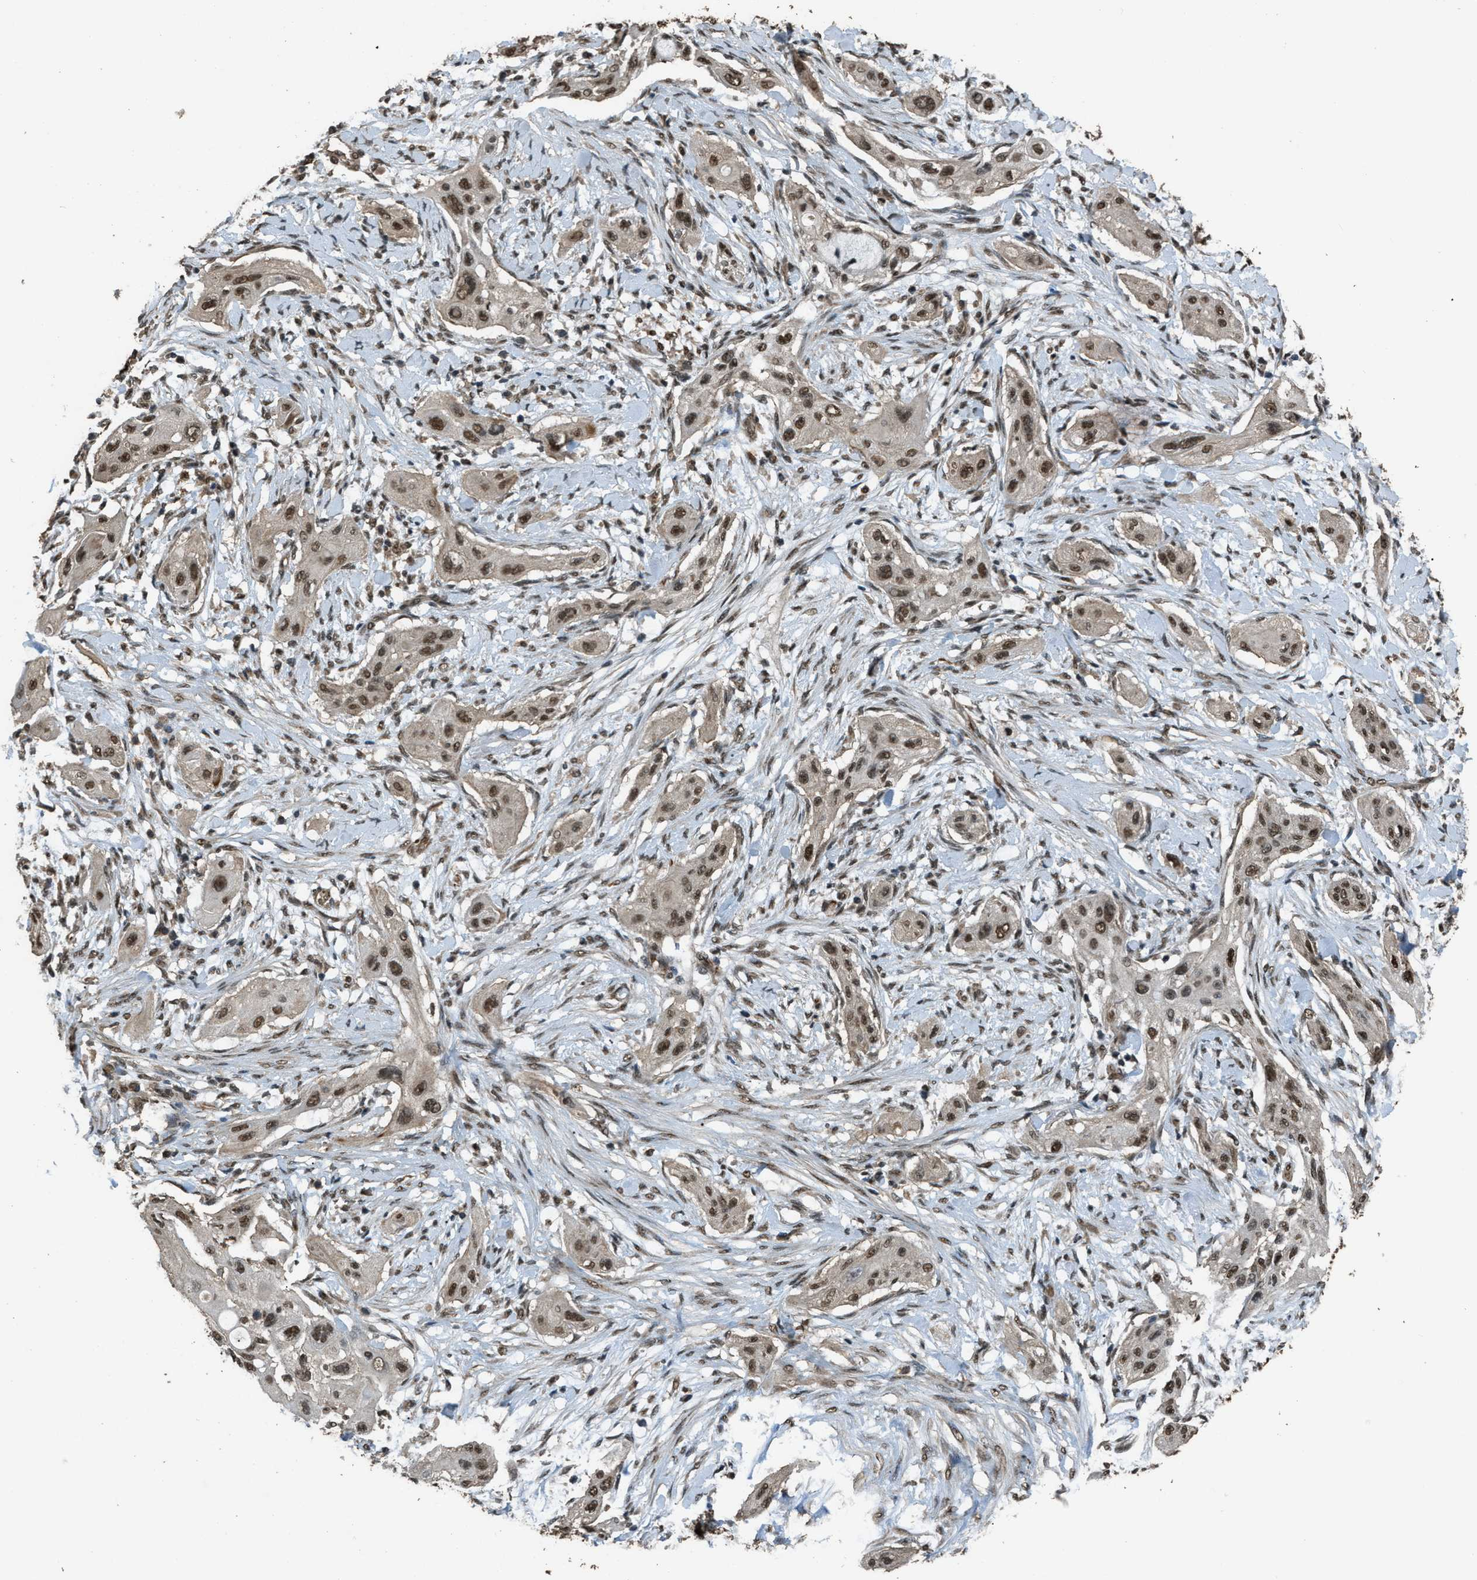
{"staining": {"intensity": "moderate", "quantity": ">75%", "location": "nuclear"}, "tissue": "lung cancer", "cell_type": "Tumor cells", "image_type": "cancer", "snomed": [{"axis": "morphology", "description": "Squamous cell carcinoma, NOS"}, {"axis": "topography", "description": "Lung"}], "caption": "Squamous cell carcinoma (lung) stained with a brown dye displays moderate nuclear positive expression in approximately >75% of tumor cells.", "gene": "SERTAD2", "patient": {"sex": "female", "age": 47}}